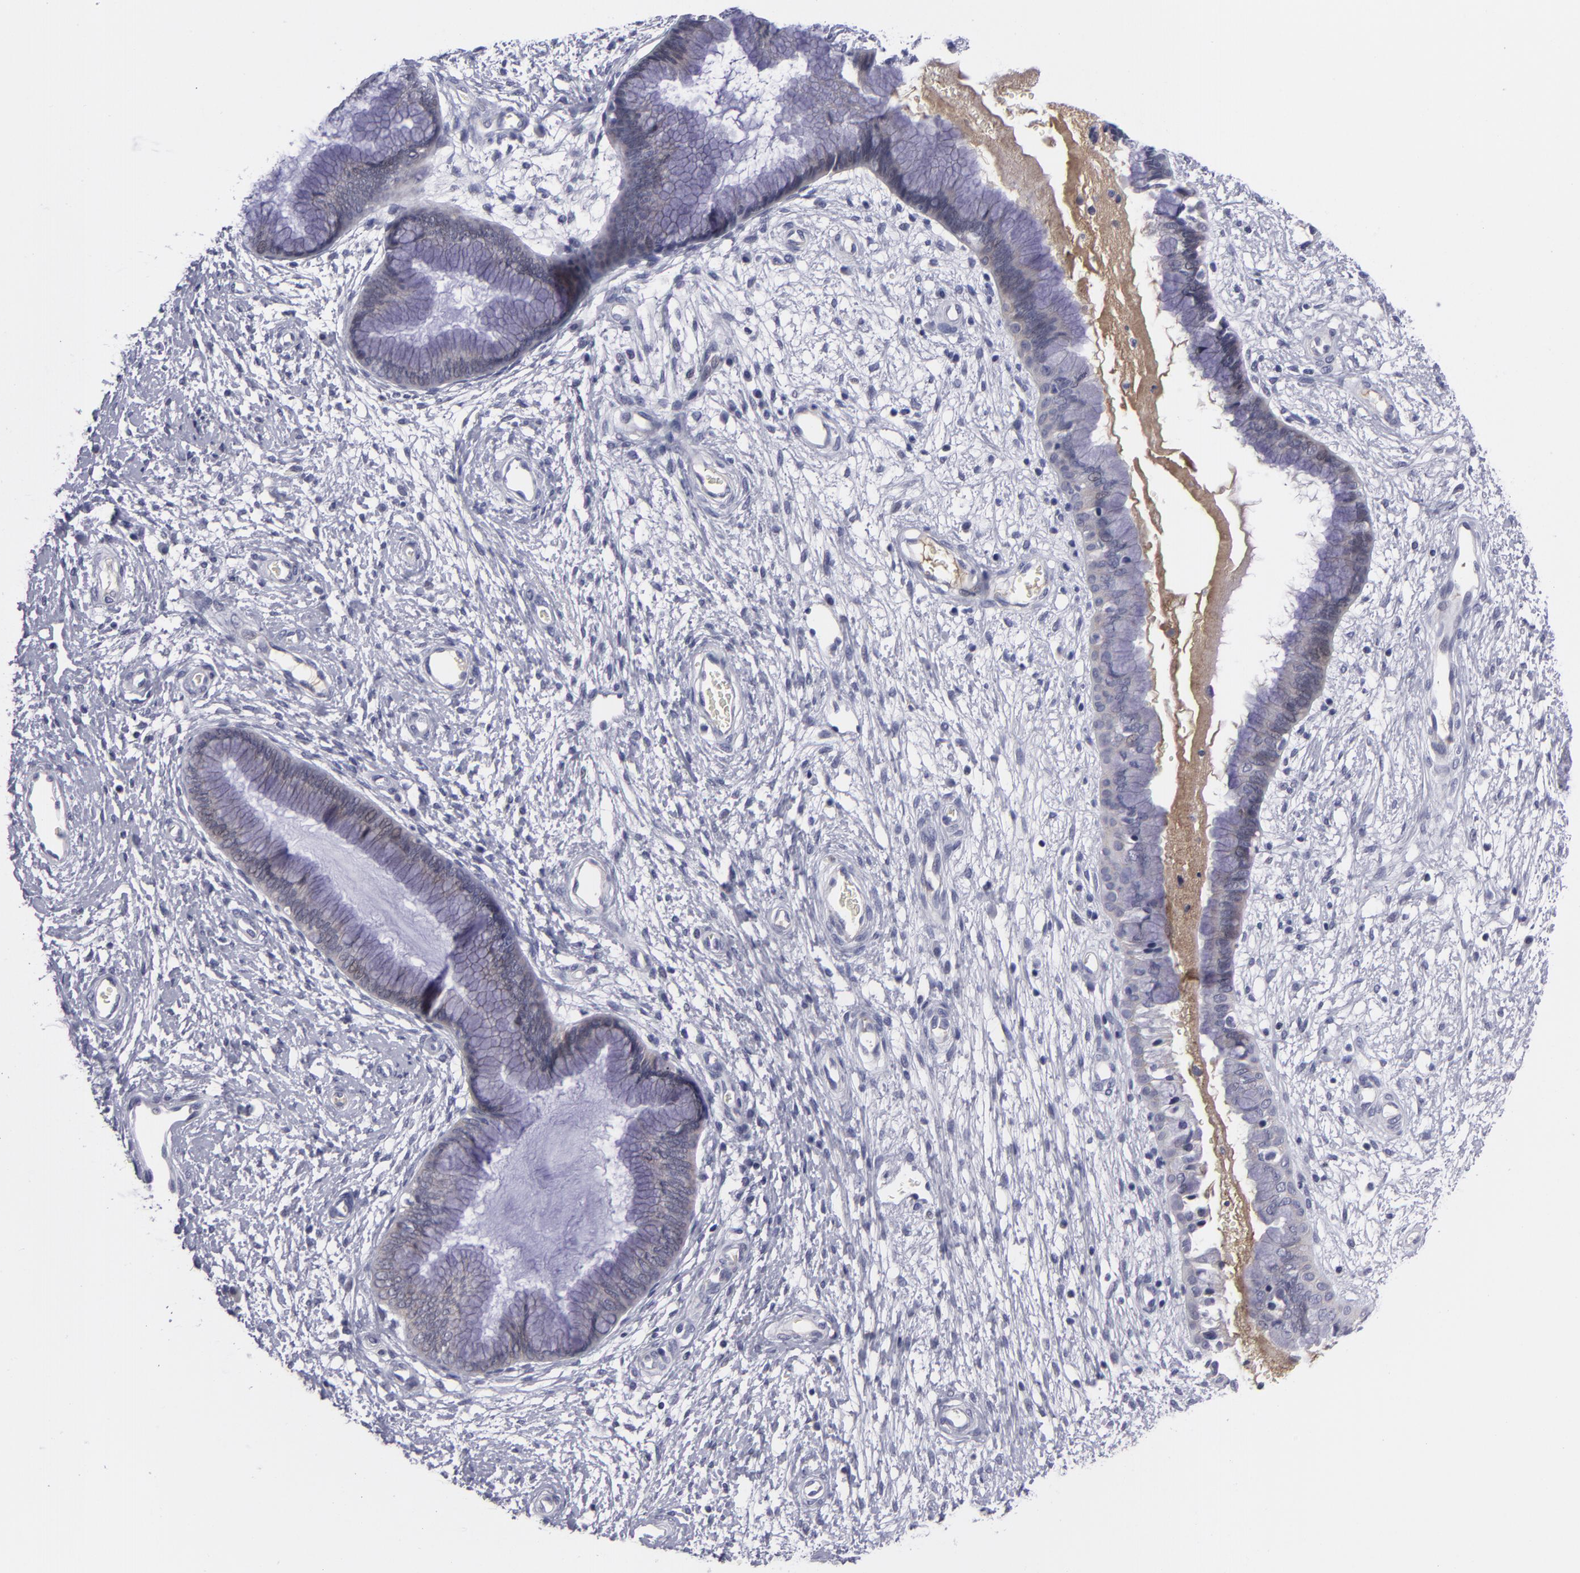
{"staining": {"intensity": "negative", "quantity": "none", "location": "none"}, "tissue": "cervix", "cell_type": "Glandular cells", "image_type": "normal", "snomed": [{"axis": "morphology", "description": "Normal tissue, NOS"}, {"axis": "topography", "description": "Cervix"}], "caption": "Immunohistochemistry of benign cervix shows no positivity in glandular cells.", "gene": "CTNNB1", "patient": {"sex": "female", "age": 55}}